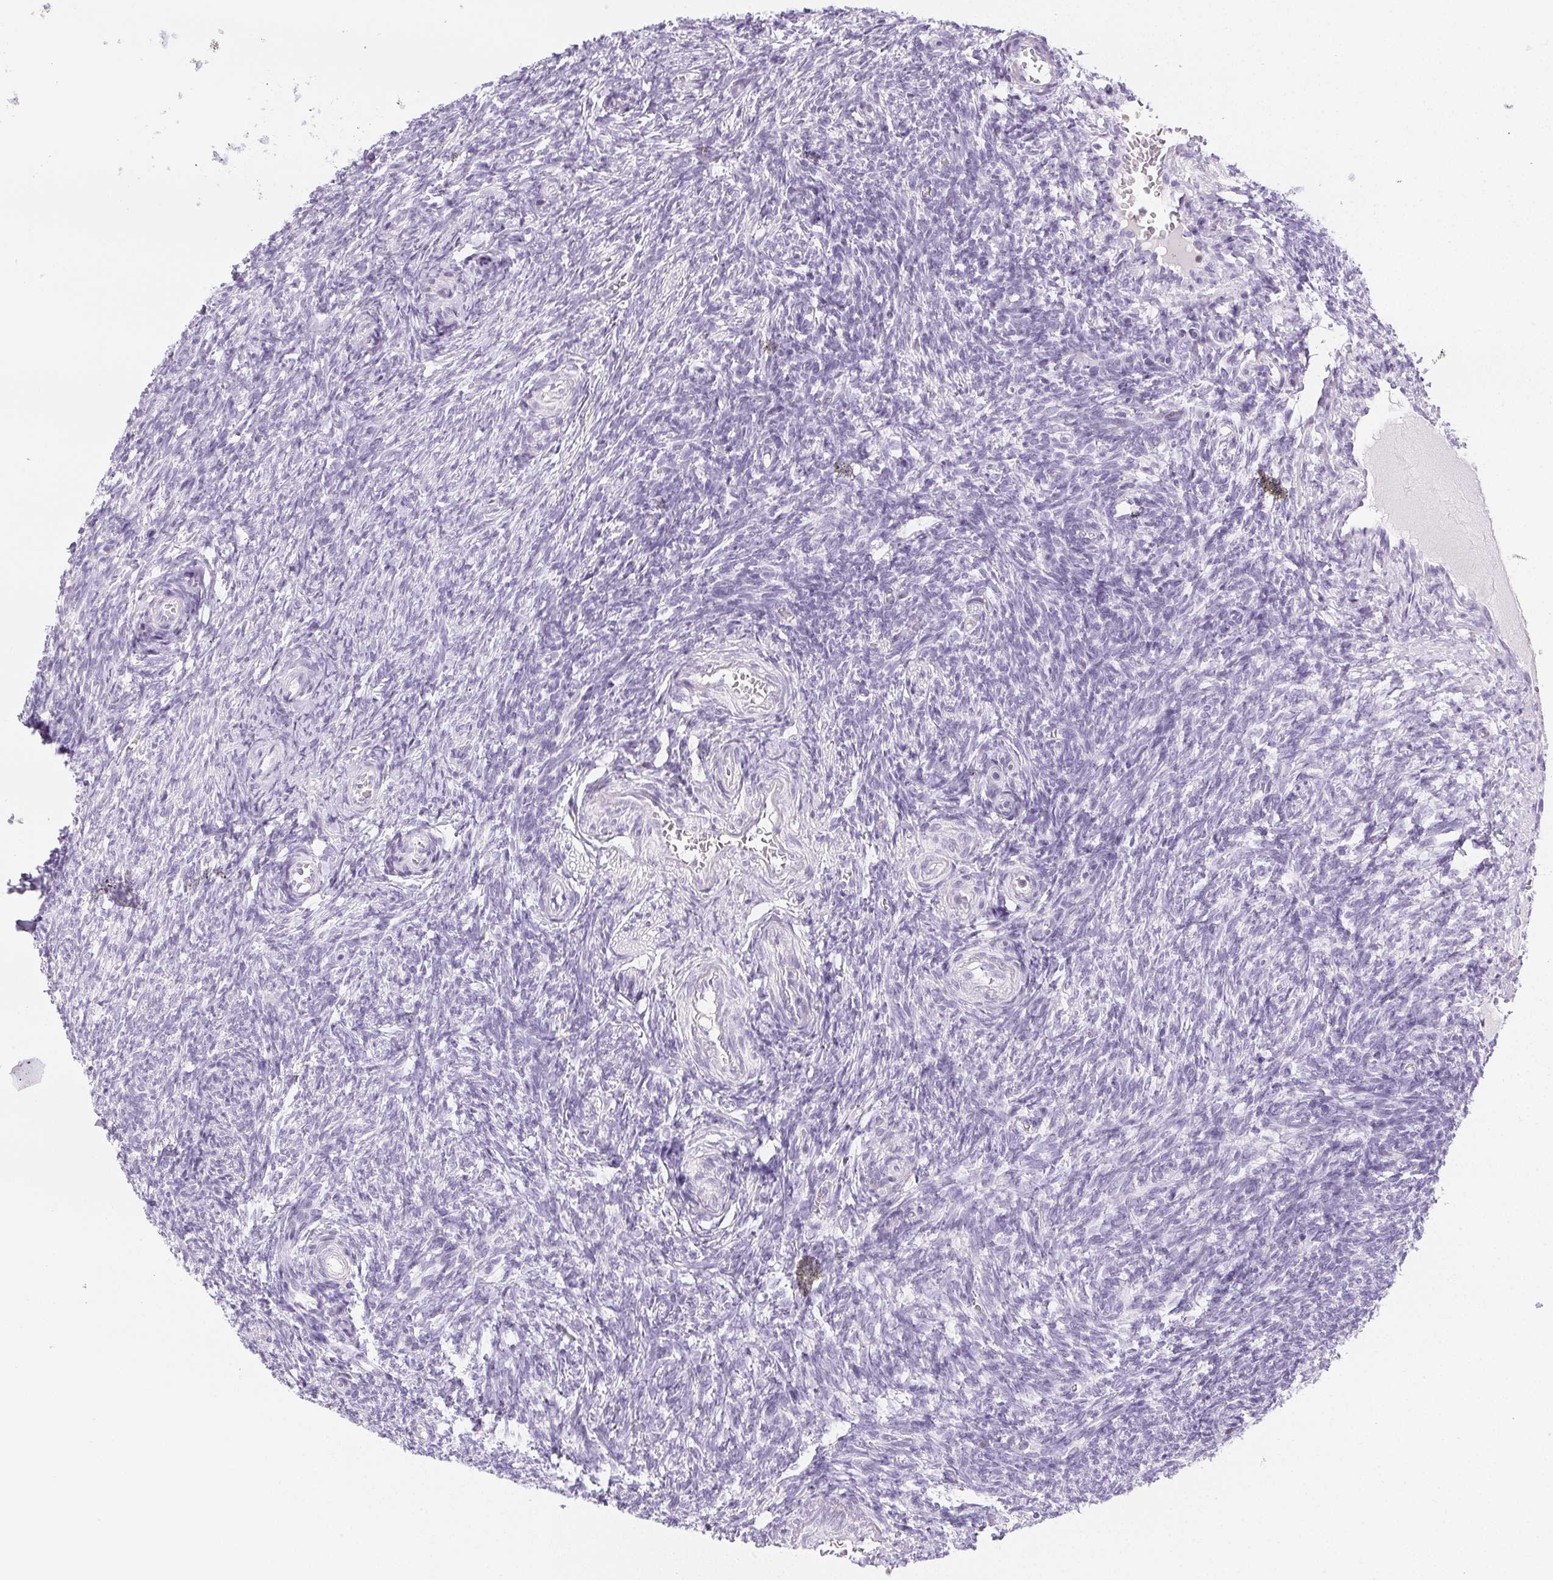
{"staining": {"intensity": "negative", "quantity": "none", "location": "none"}, "tissue": "ovary", "cell_type": "Ovarian stroma cells", "image_type": "normal", "snomed": [{"axis": "morphology", "description": "Normal tissue, NOS"}, {"axis": "topography", "description": "Ovary"}], "caption": "A high-resolution photomicrograph shows immunohistochemistry staining of unremarkable ovary, which shows no significant staining in ovarian stroma cells.", "gene": "BEND2", "patient": {"sex": "female", "age": 39}}